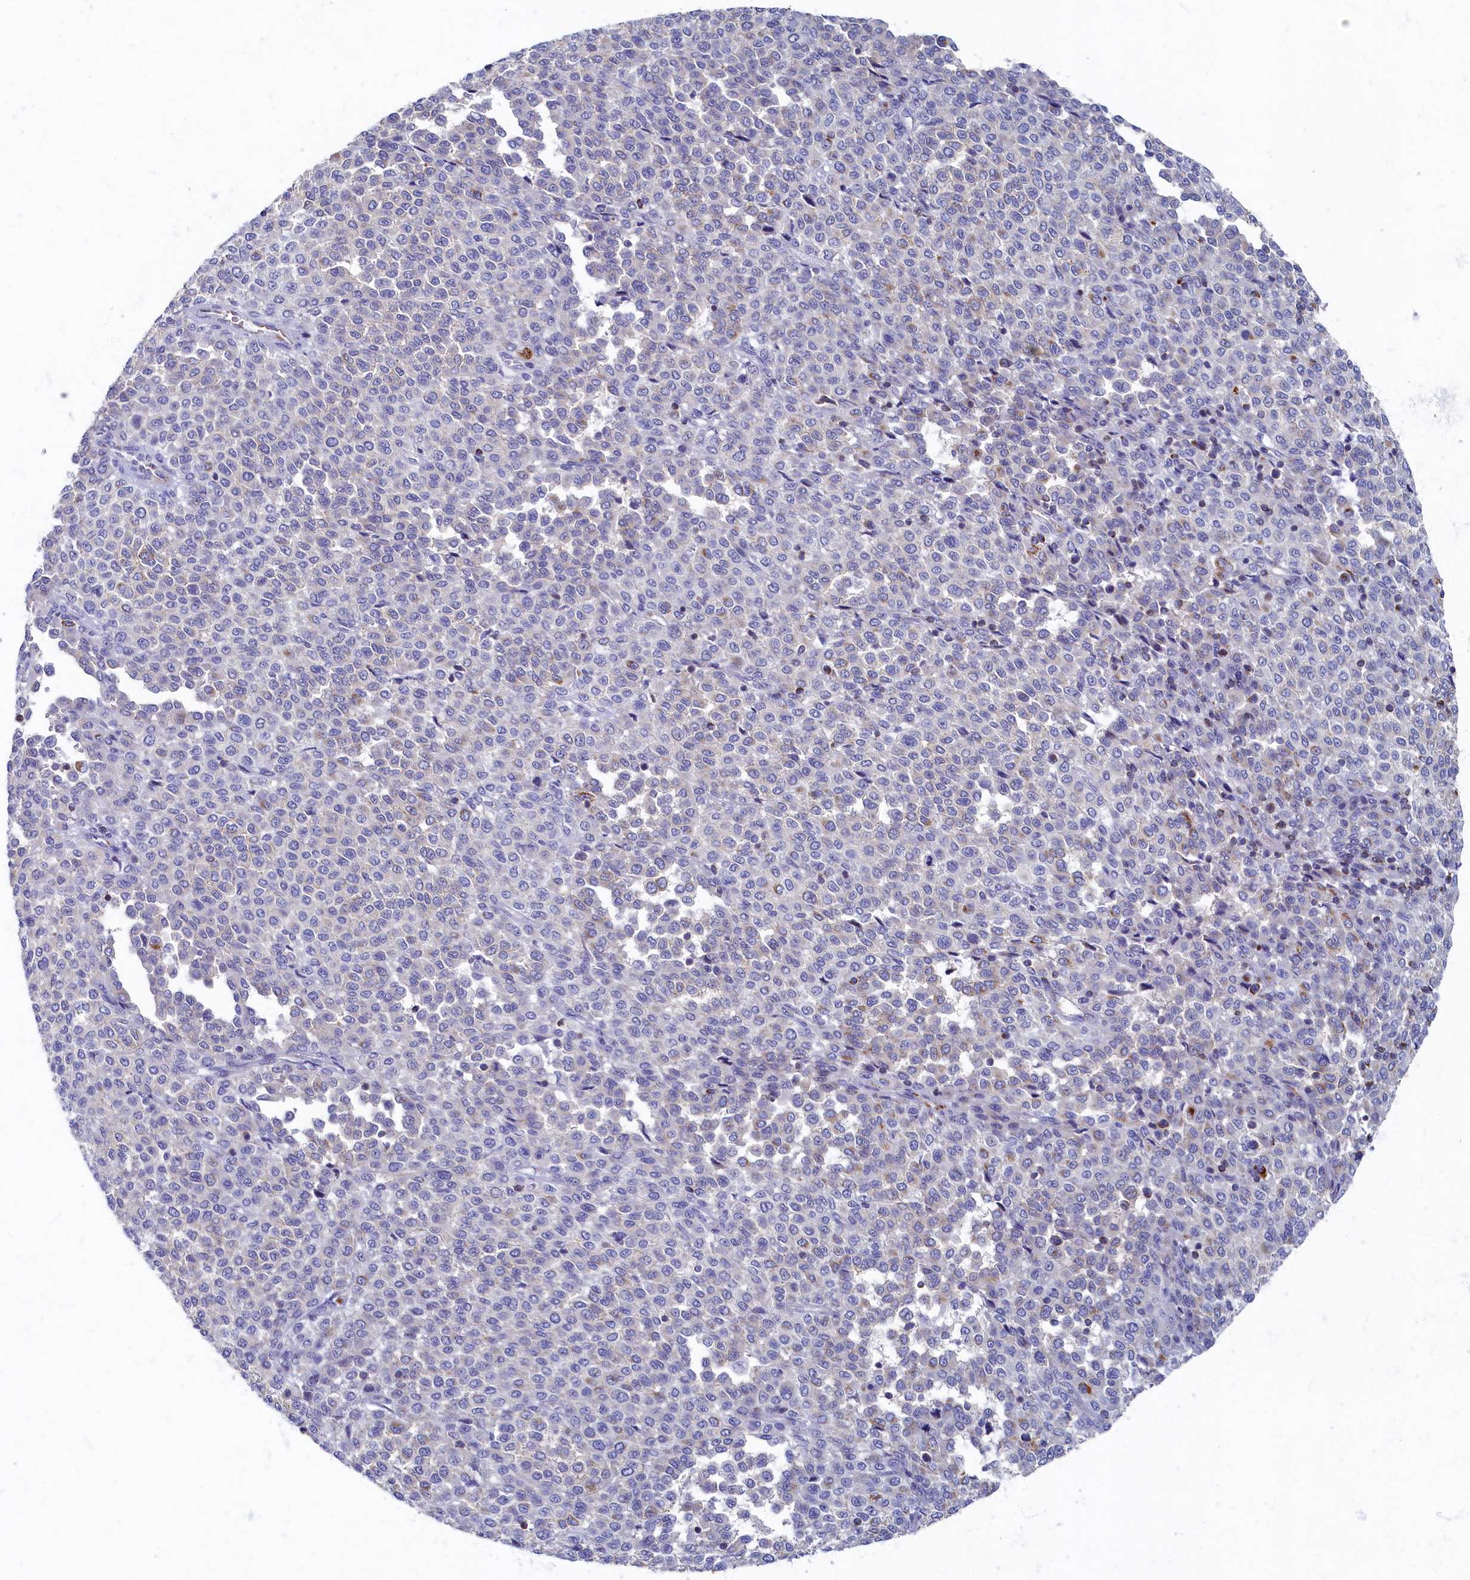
{"staining": {"intensity": "negative", "quantity": "none", "location": "none"}, "tissue": "melanoma", "cell_type": "Tumor cells", "image_type": "cancer", "snomed": [{"axis": "morphology", "description": "Malignant melanoma, Metastatic site"}, {"axis": "topography", "description": "Pancreas"}], "caption": "Immunohistochemical staining of malignant melanoma (metastatic site) reveals no significant positivity in tumor cells.", "gene": "OCIAD2", "patient": {"sex": "female", "age": 30}}